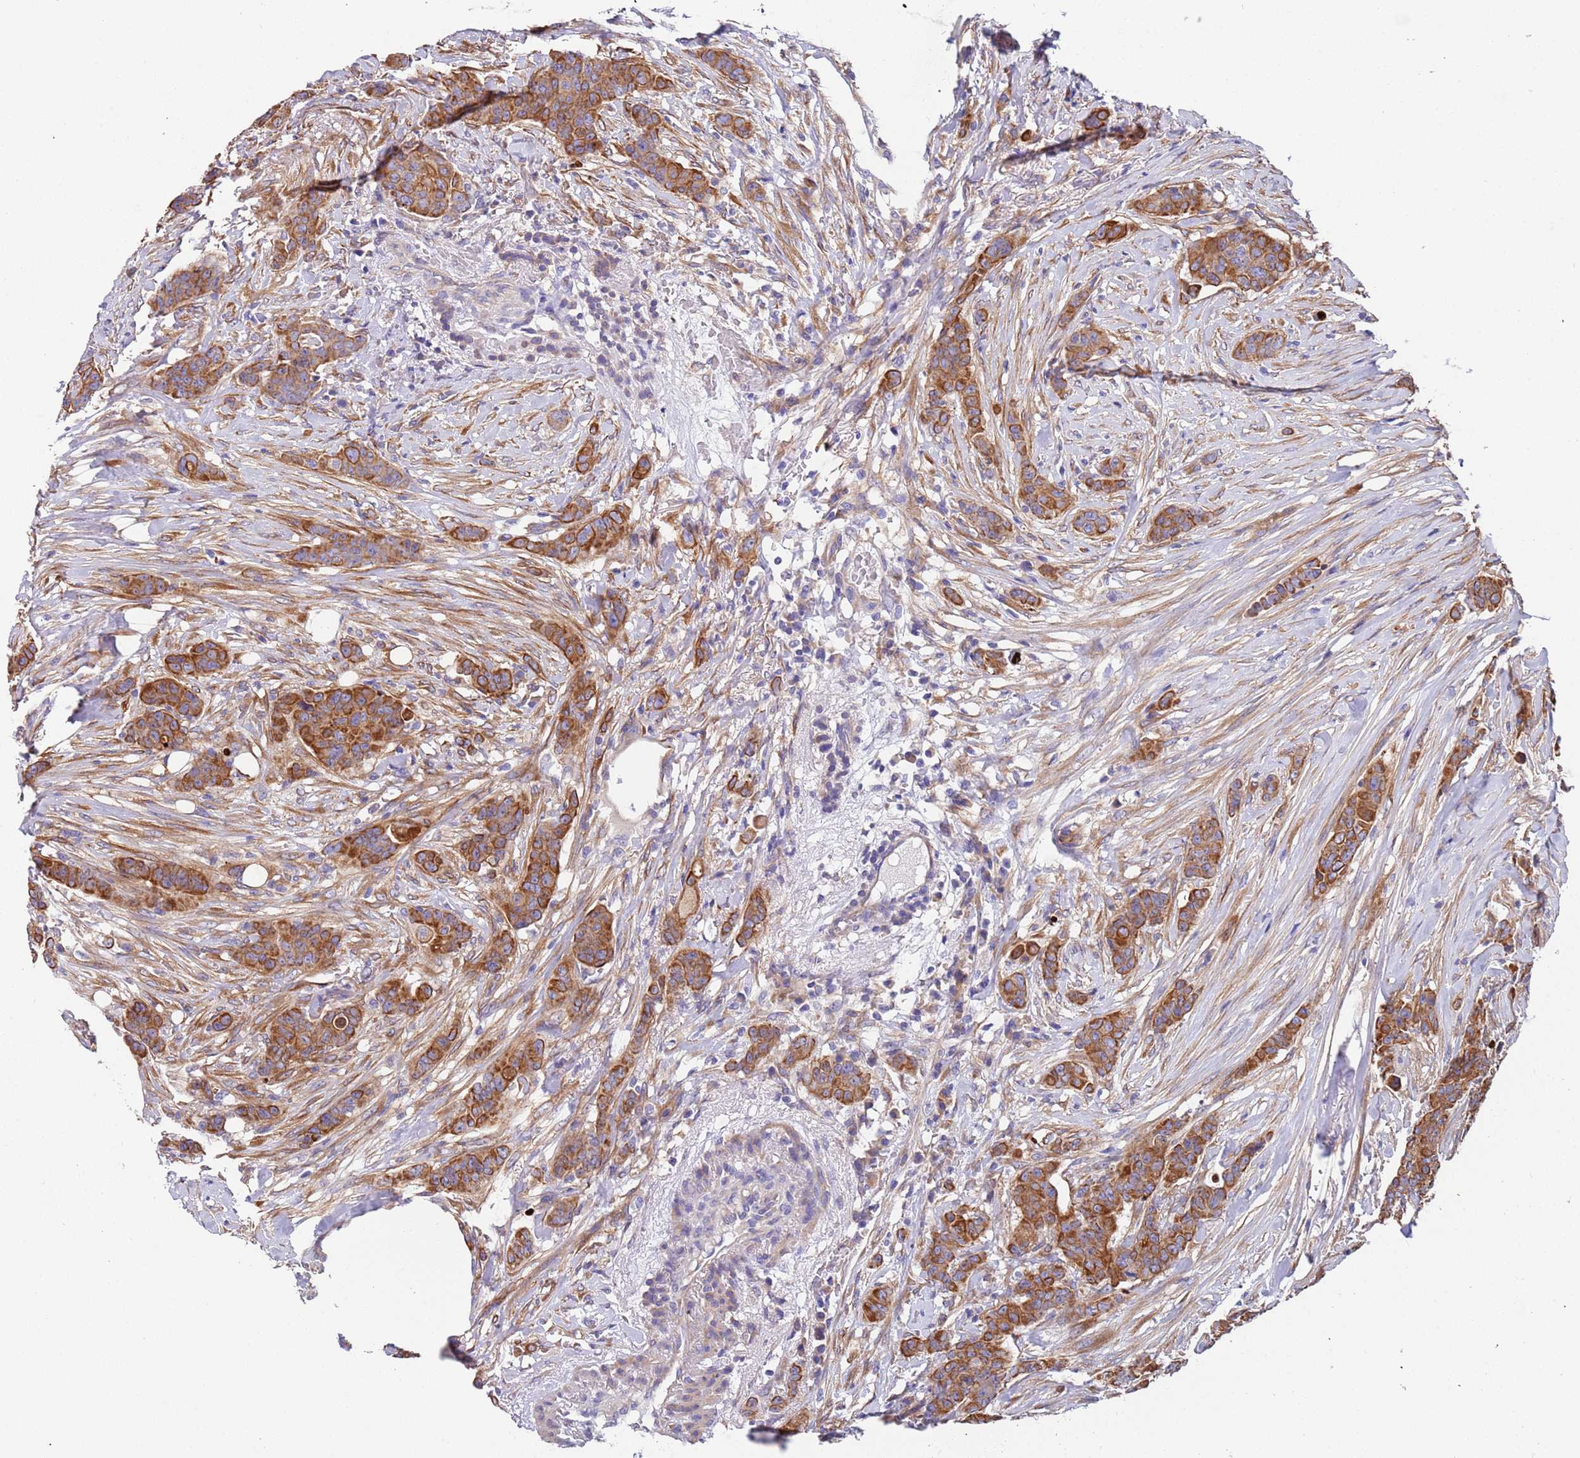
{"staining": {"intensity": "moderate", "quantity": ">75%", "location": "cytoplasmic/membranous"}, "tissue": "breast cancer", "cell_type": "Tumor cells", "image_type": "cancer", "snomed": [{"axis": "morphology", "description": "Duct carcinoma"}, {"axis": "topography", "description": "Breast"}], "caption": "Brown immunohistochemical staining in human breast invasive ductal carcinoma exhibits moderate cytoplasmic/membranous positivity in about >75% of tumor cells.", "gene": "LAMB4", "patient": {"sex": "female", "age": 40}}